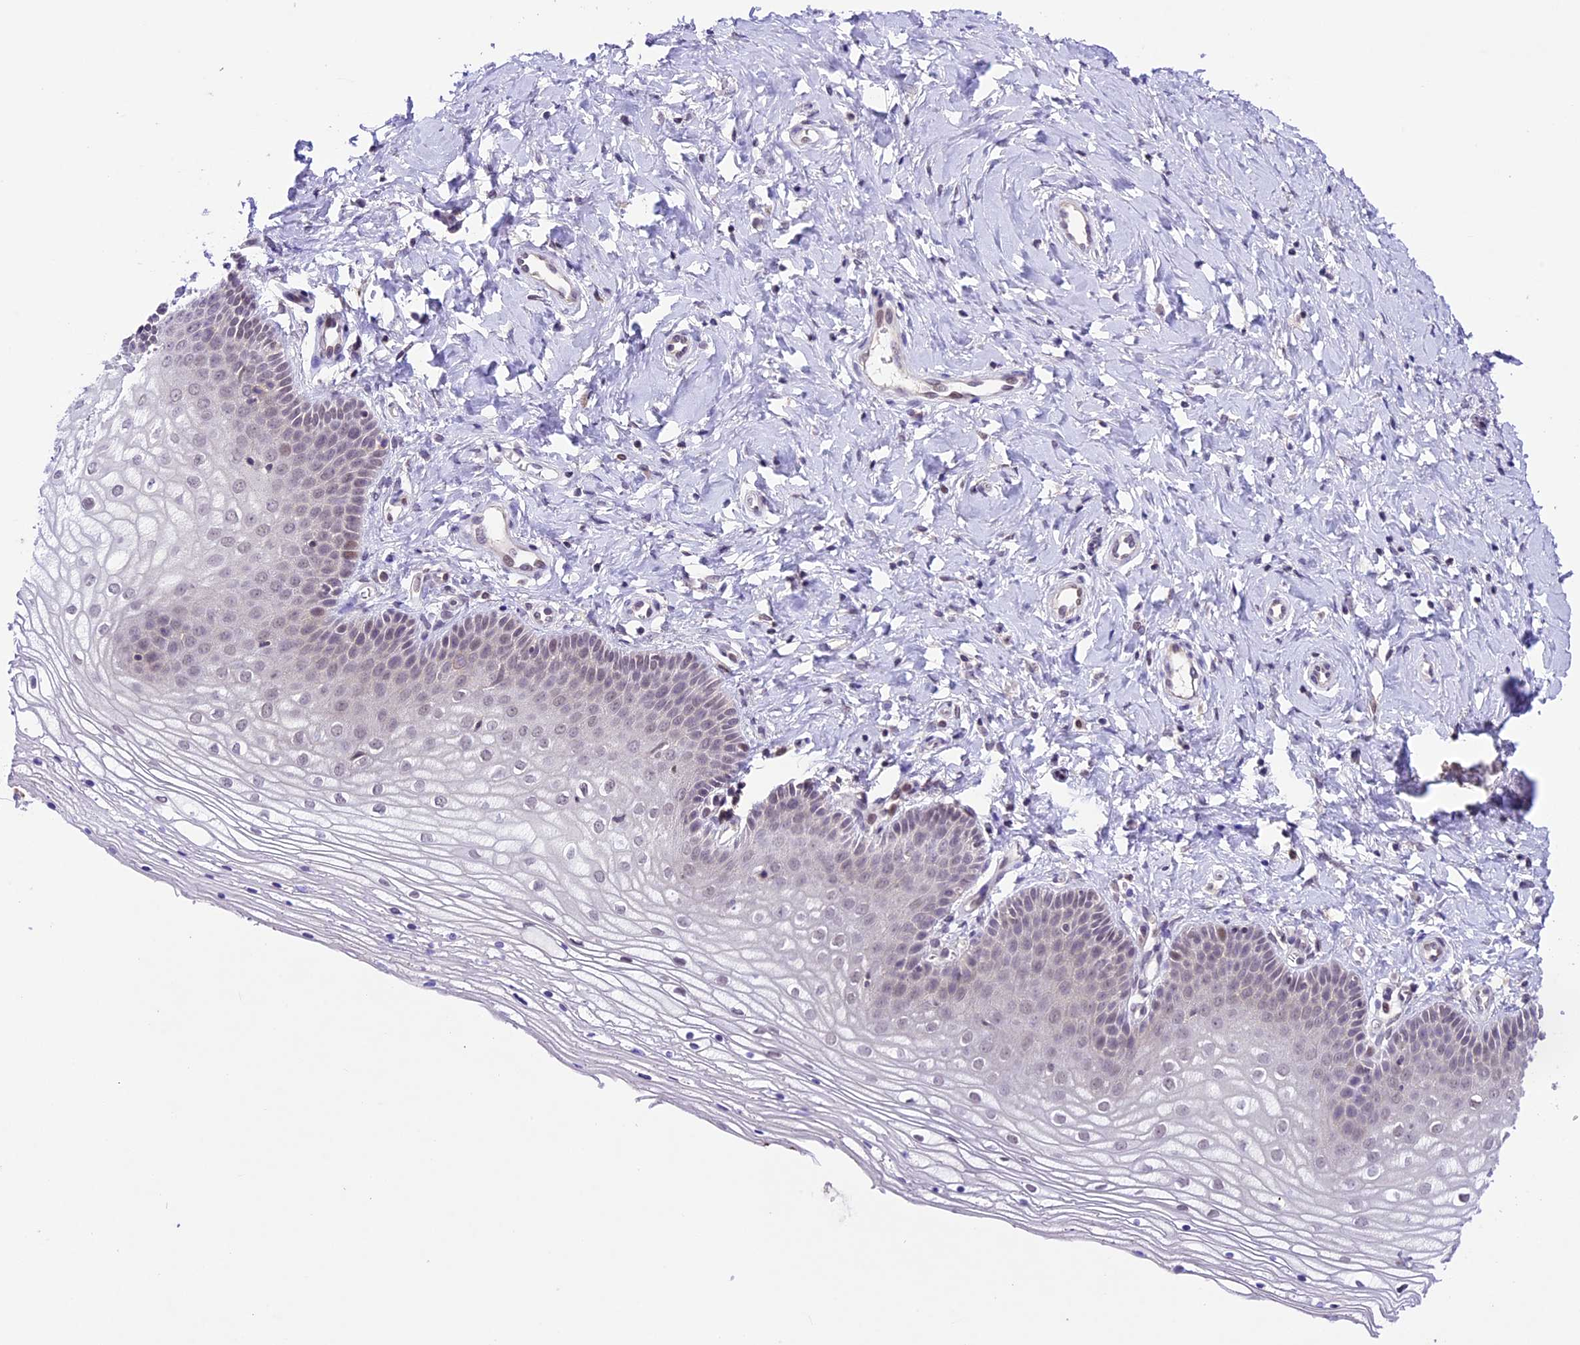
{"staining": {"intensity": "moderate", "quantity": "<25%", "location": "nuclear"}, "tissue": "vagina", "cell_type": "Squamous epithelial cells", "image_type": "normal", "snomed": [{"axis": "morphology", "description": "Normal tissue, NOS"}, {"axis": "topography", "description": "Vagina"}], "caption": "This is a micrograph of immunohistochemistry staining of benign vagina, which shows moderate staining in the nuclear of squamous epithelial cells.", "gene": "SHKBP1", "patient": {"sex": "female", "age": 68}}